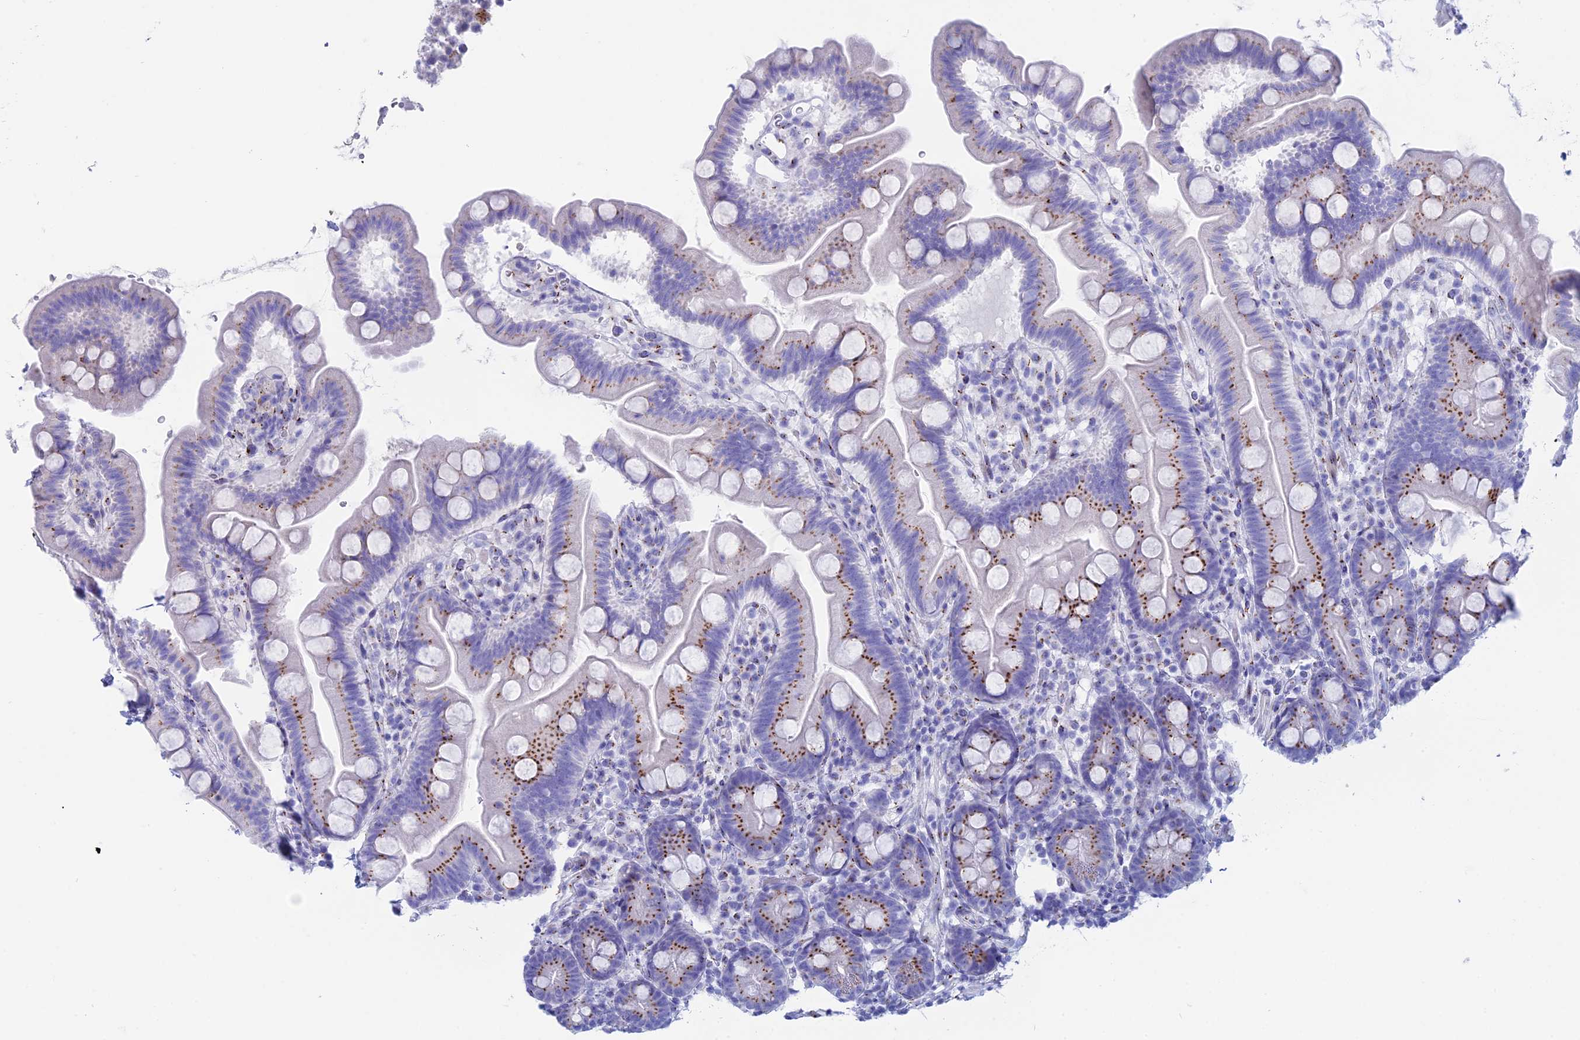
{"staining": {"intensity": "moderate", "quantity": "25%-75%", "location": "cytoplasmic/membranous"}, "tissue": "small intestine", "cell_type": "Glandular cells", "image_type": "normal", "snomed": [{"axis": "morphology", "description": "Normal tissue, NOS"}, {"axis": "topography", "description": "Small intestine"}], "caption": "Moderate cytoplasmic/membranous expression for a protein is appreciated in approximately 25%-75% of glandular cells of benign small intestine using immunohistochemistry.", "gene": "ERICH4", "patient": {"sex": "female", "age": 68}}